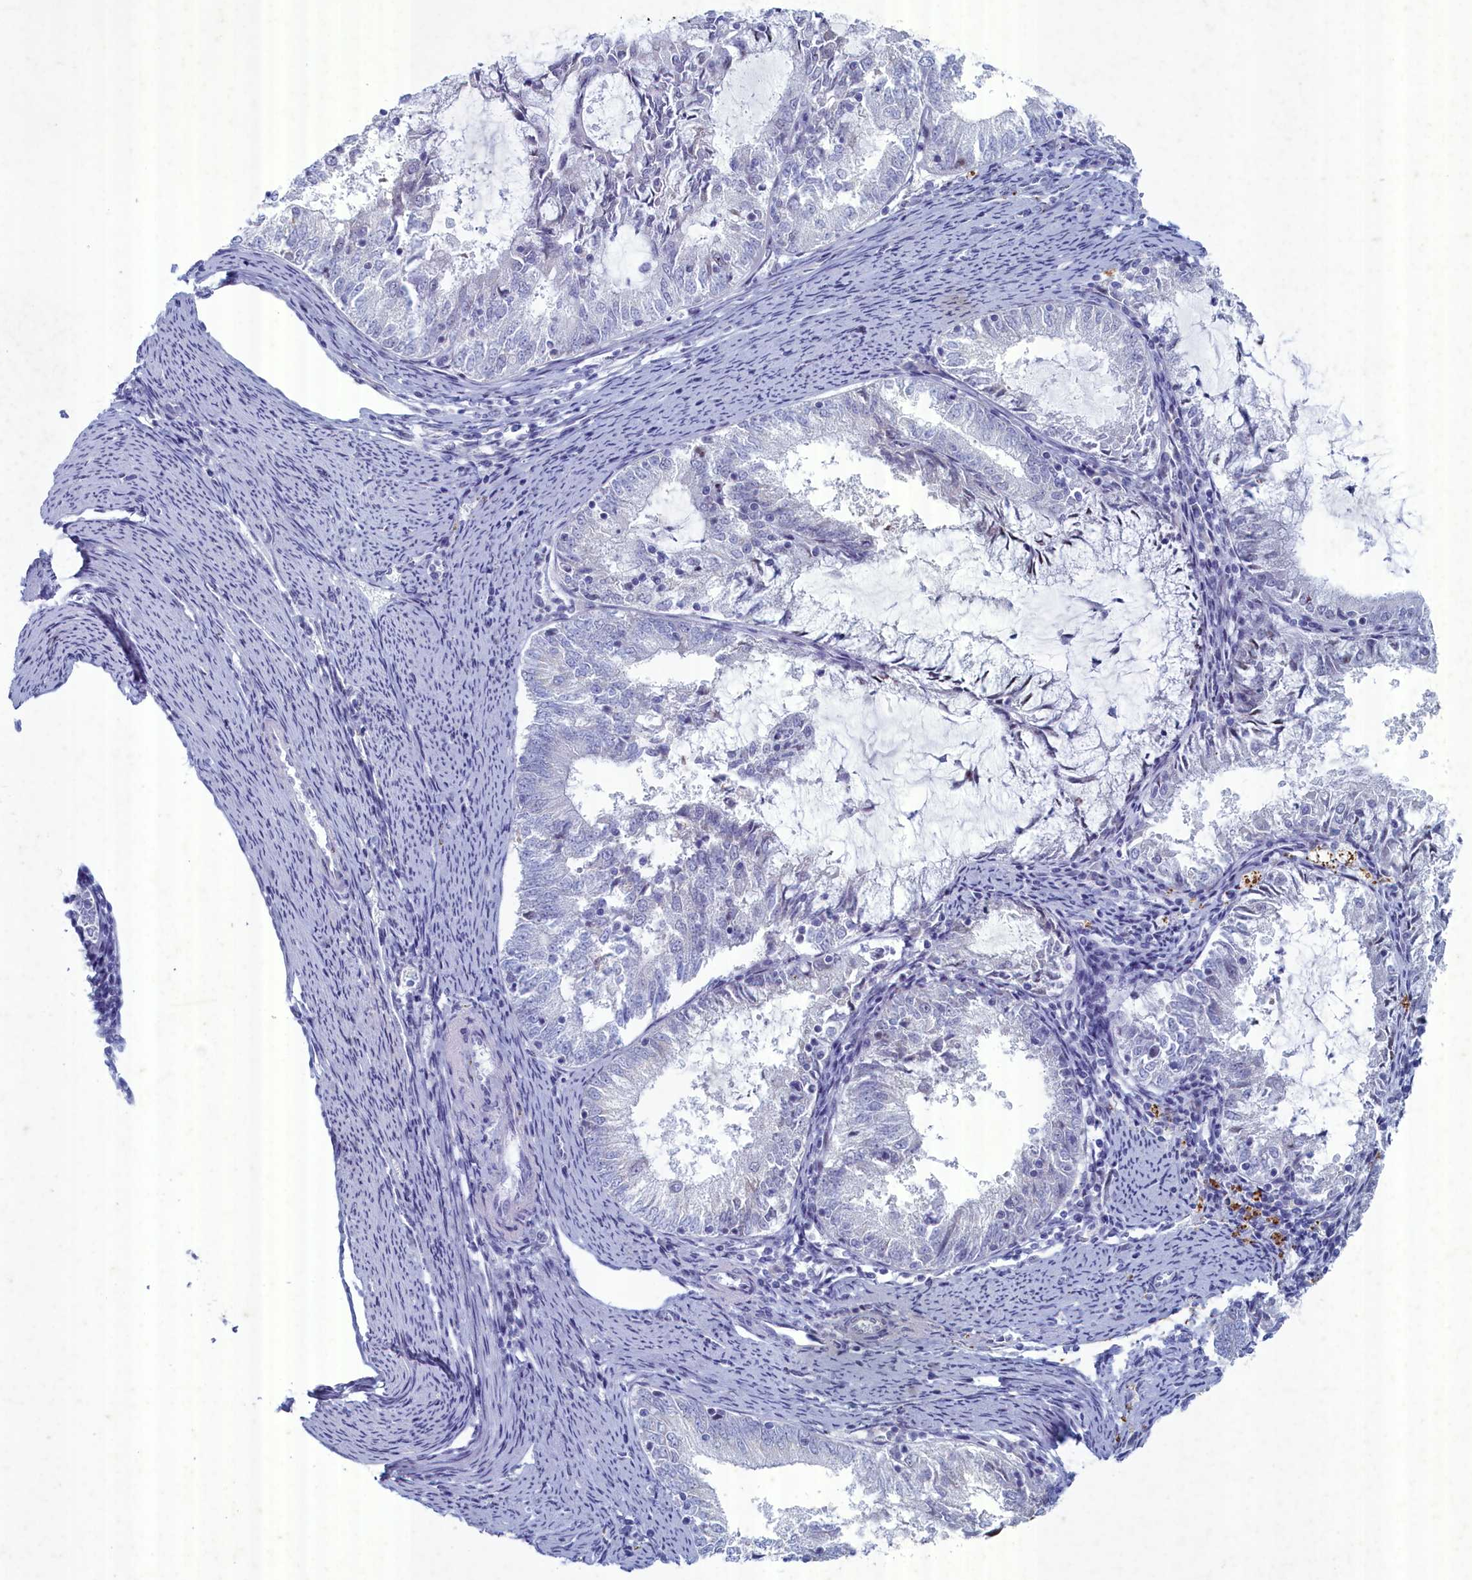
{"staining": {"intensity": "negative", "quantity": "none", "location": "none"}, "tissue": "endometrial cancer", "cell_type": "Tumor cells", "image_type": "cancer", "snomed": [{"axis": "morphology", "description": "Adenocarcinoma, NOS"}, {"axis": "topography", "description": "Endometrium"}], "caption": "Adenocarcinoma (endometrial) was stained to show a protein in brown. There is no significant staining in tumor cells.", "gene": "WDR76", "patient": {"sex": "female", "age": 57}}